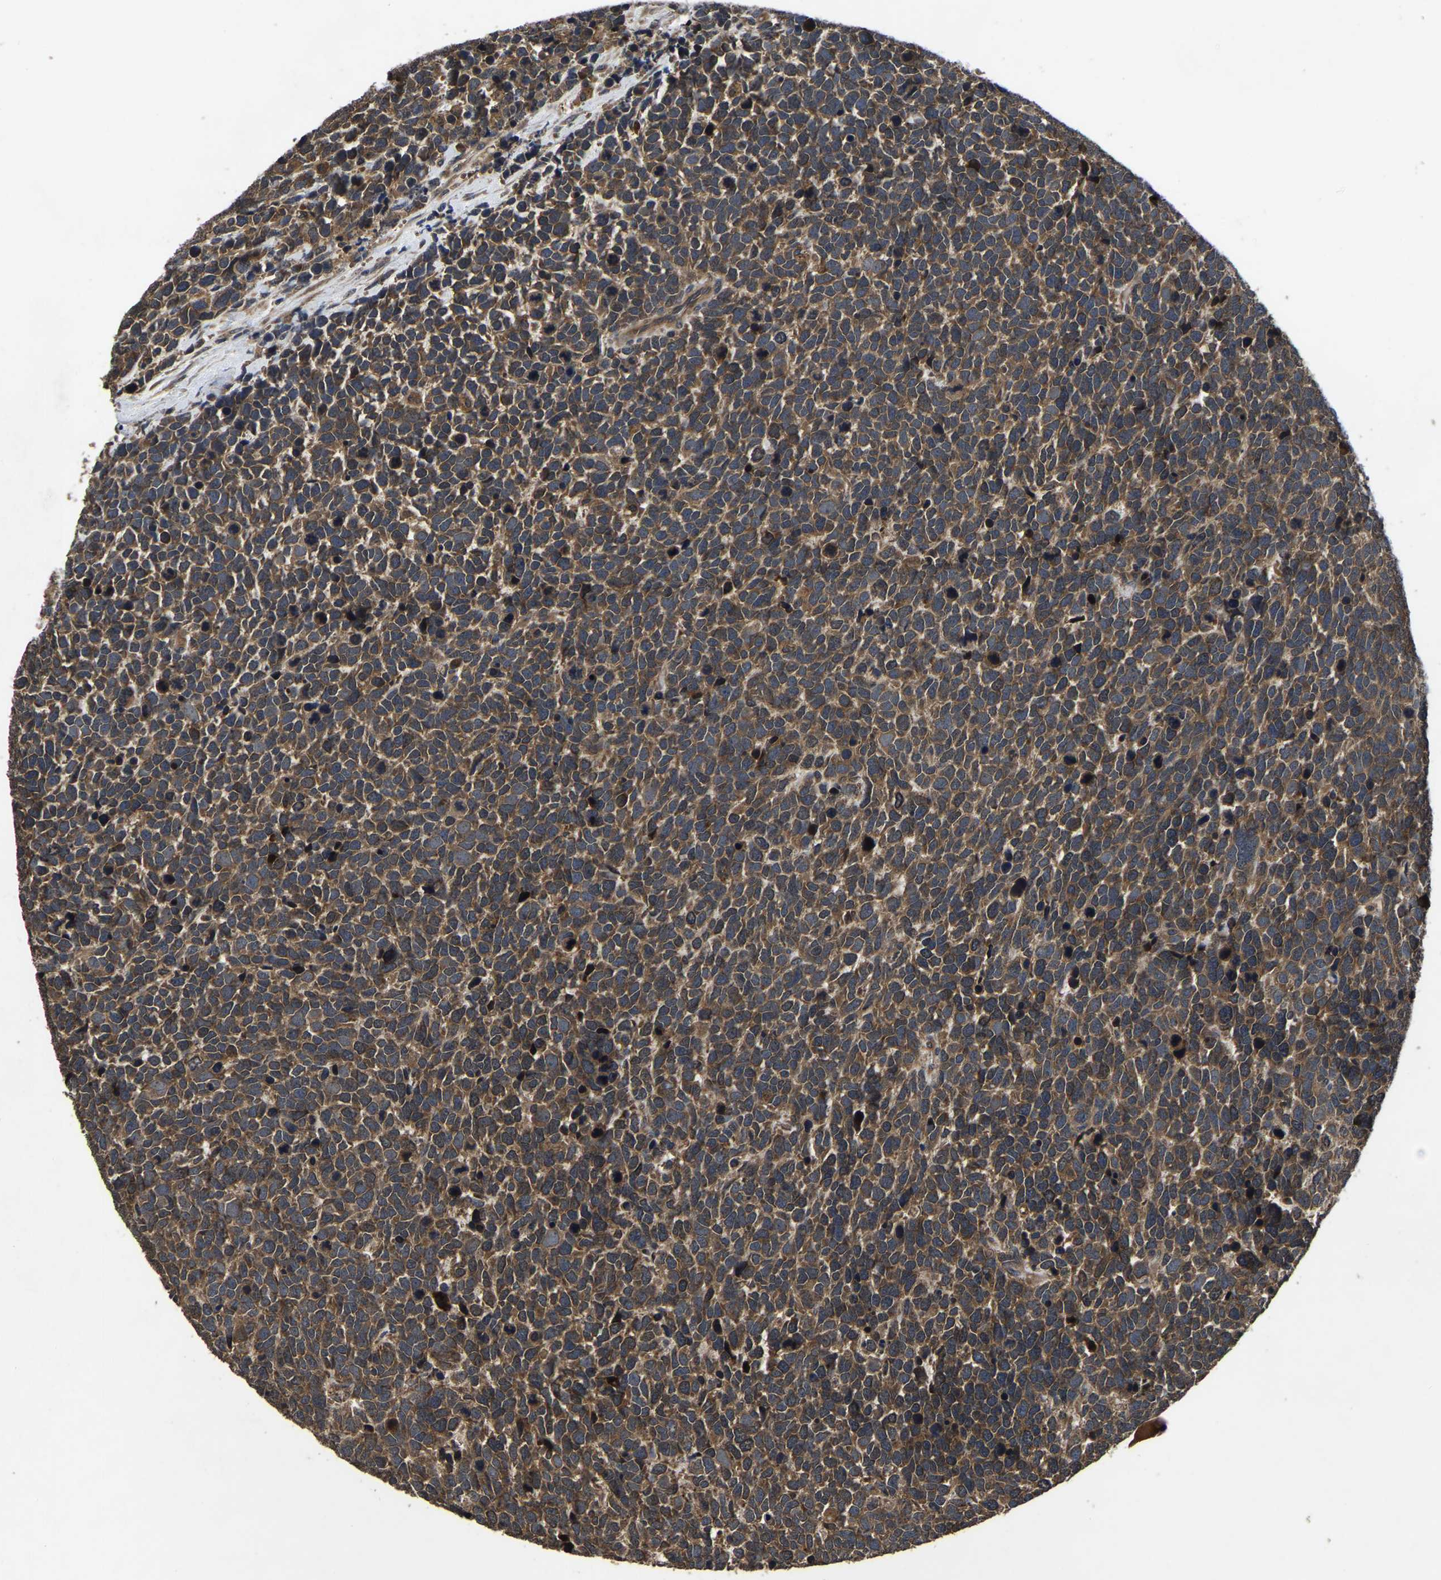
{"staining": {"intensity": "moderate", "quantity": ">75%", "location": "cytoplasmic/membranous"}, "tissue": "urothelial cancer", "cell_type": "Tumor cells", "image_type": "cancer", "snomed": [{"axis": "morphology", "description": "Urothelial carcinoma, High grade"}, {"axis": "topography", "description": "Urinary bladder"}], "caption": "Tumor cells display moderate cytoplasmic/membranous staining in approximately >75% of cells in high-grade urothelial carcinoma.", "gene": "CRYZL1", "patient": {"sex": "female", "age": 82}}